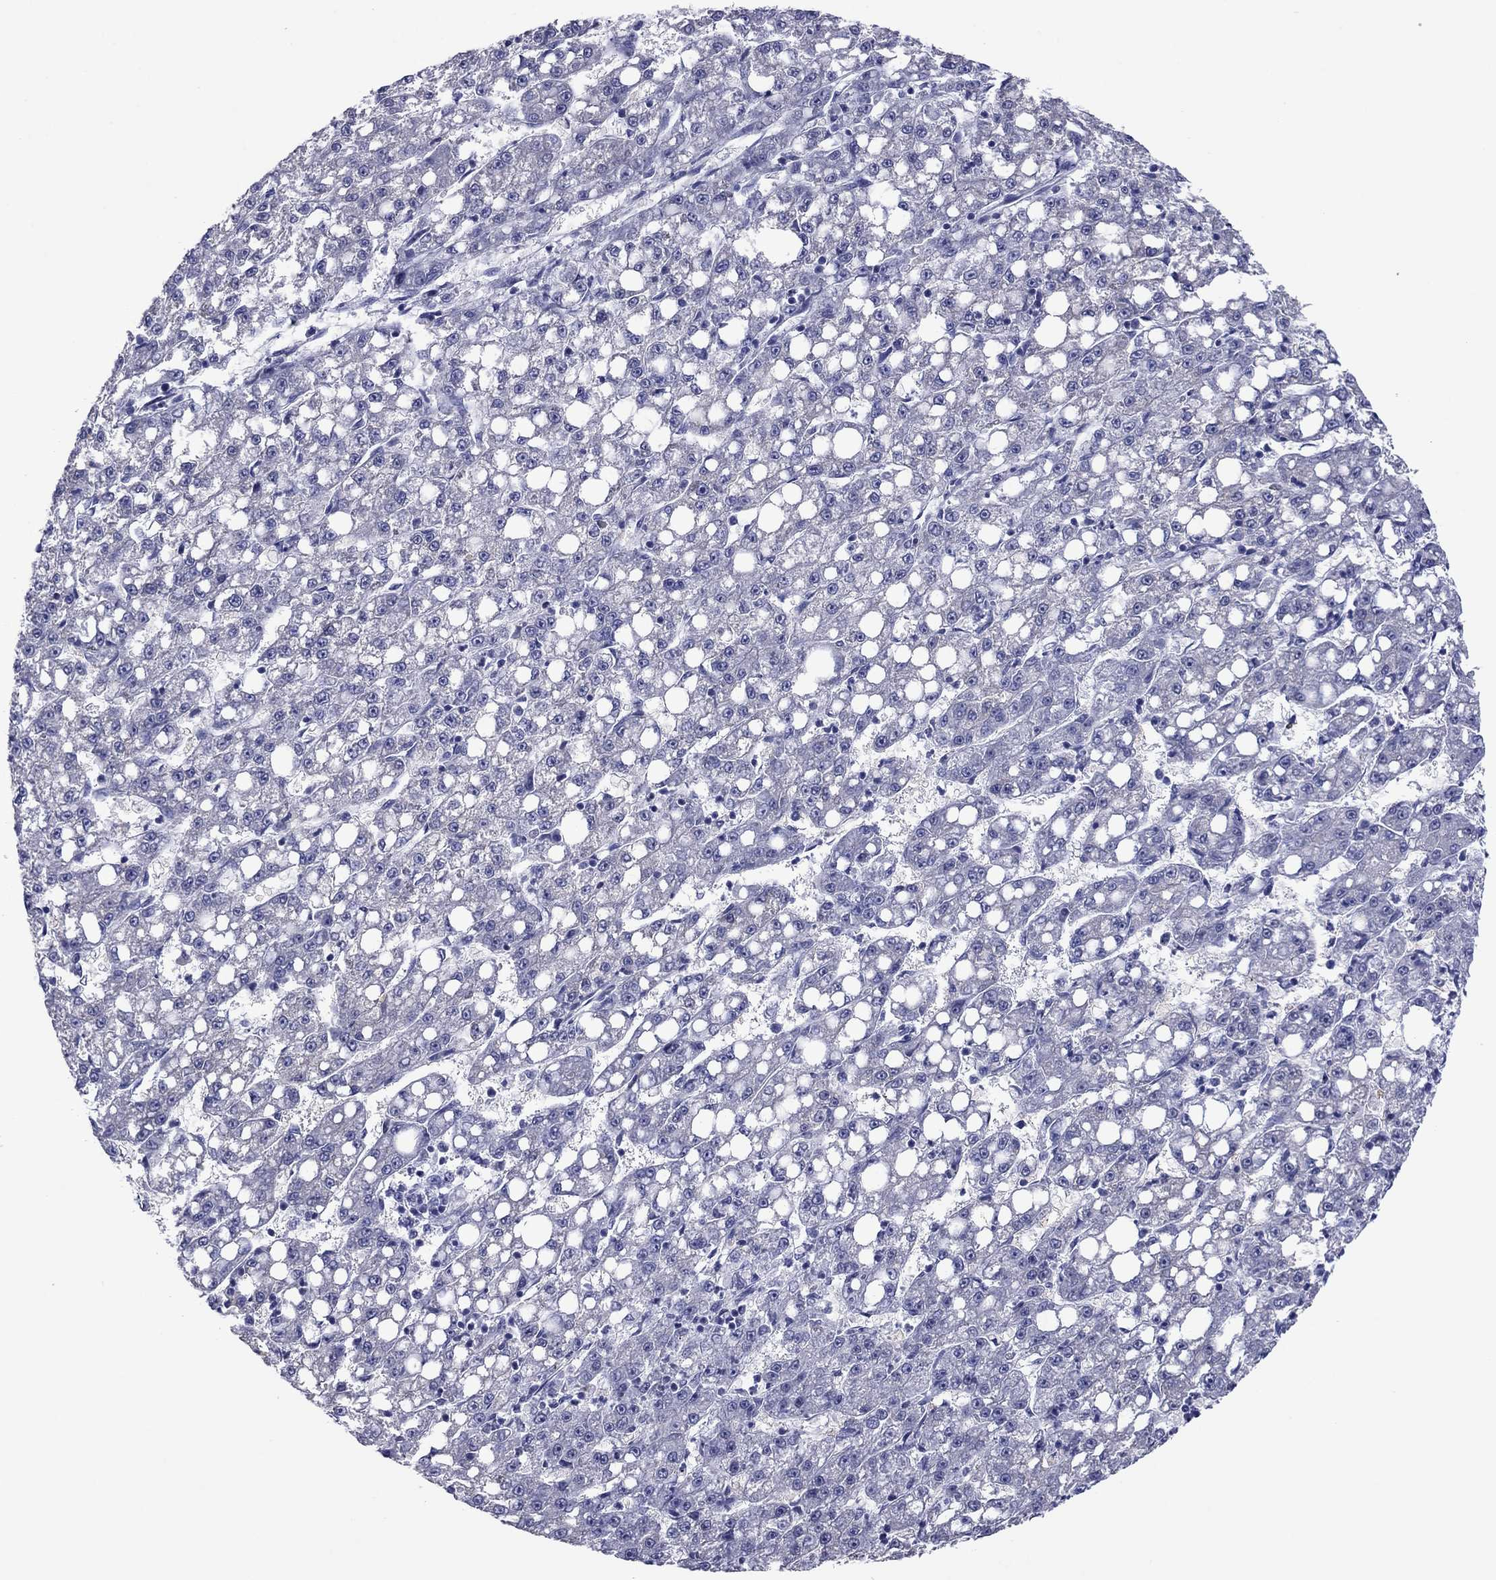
{"staining": {"intensity": "negative", "quantity": "none", "location": "none"}, "tissue": "liver cancer", "cell_type": "Tumor cells", "image_type": "cancer", "snomed": [{"axis": "morphology", "description": "Carcinoma, Hepatocellular, NOS"}, {"axis": "topography", "description": "Liver"}], "caption": "Immunohistochemical staining of human liver hepatocellular carcinoma reveals no significant expression in tumor cells.", "gene": "TCFL5", "patient": {"sex": "female", "age": 65}}